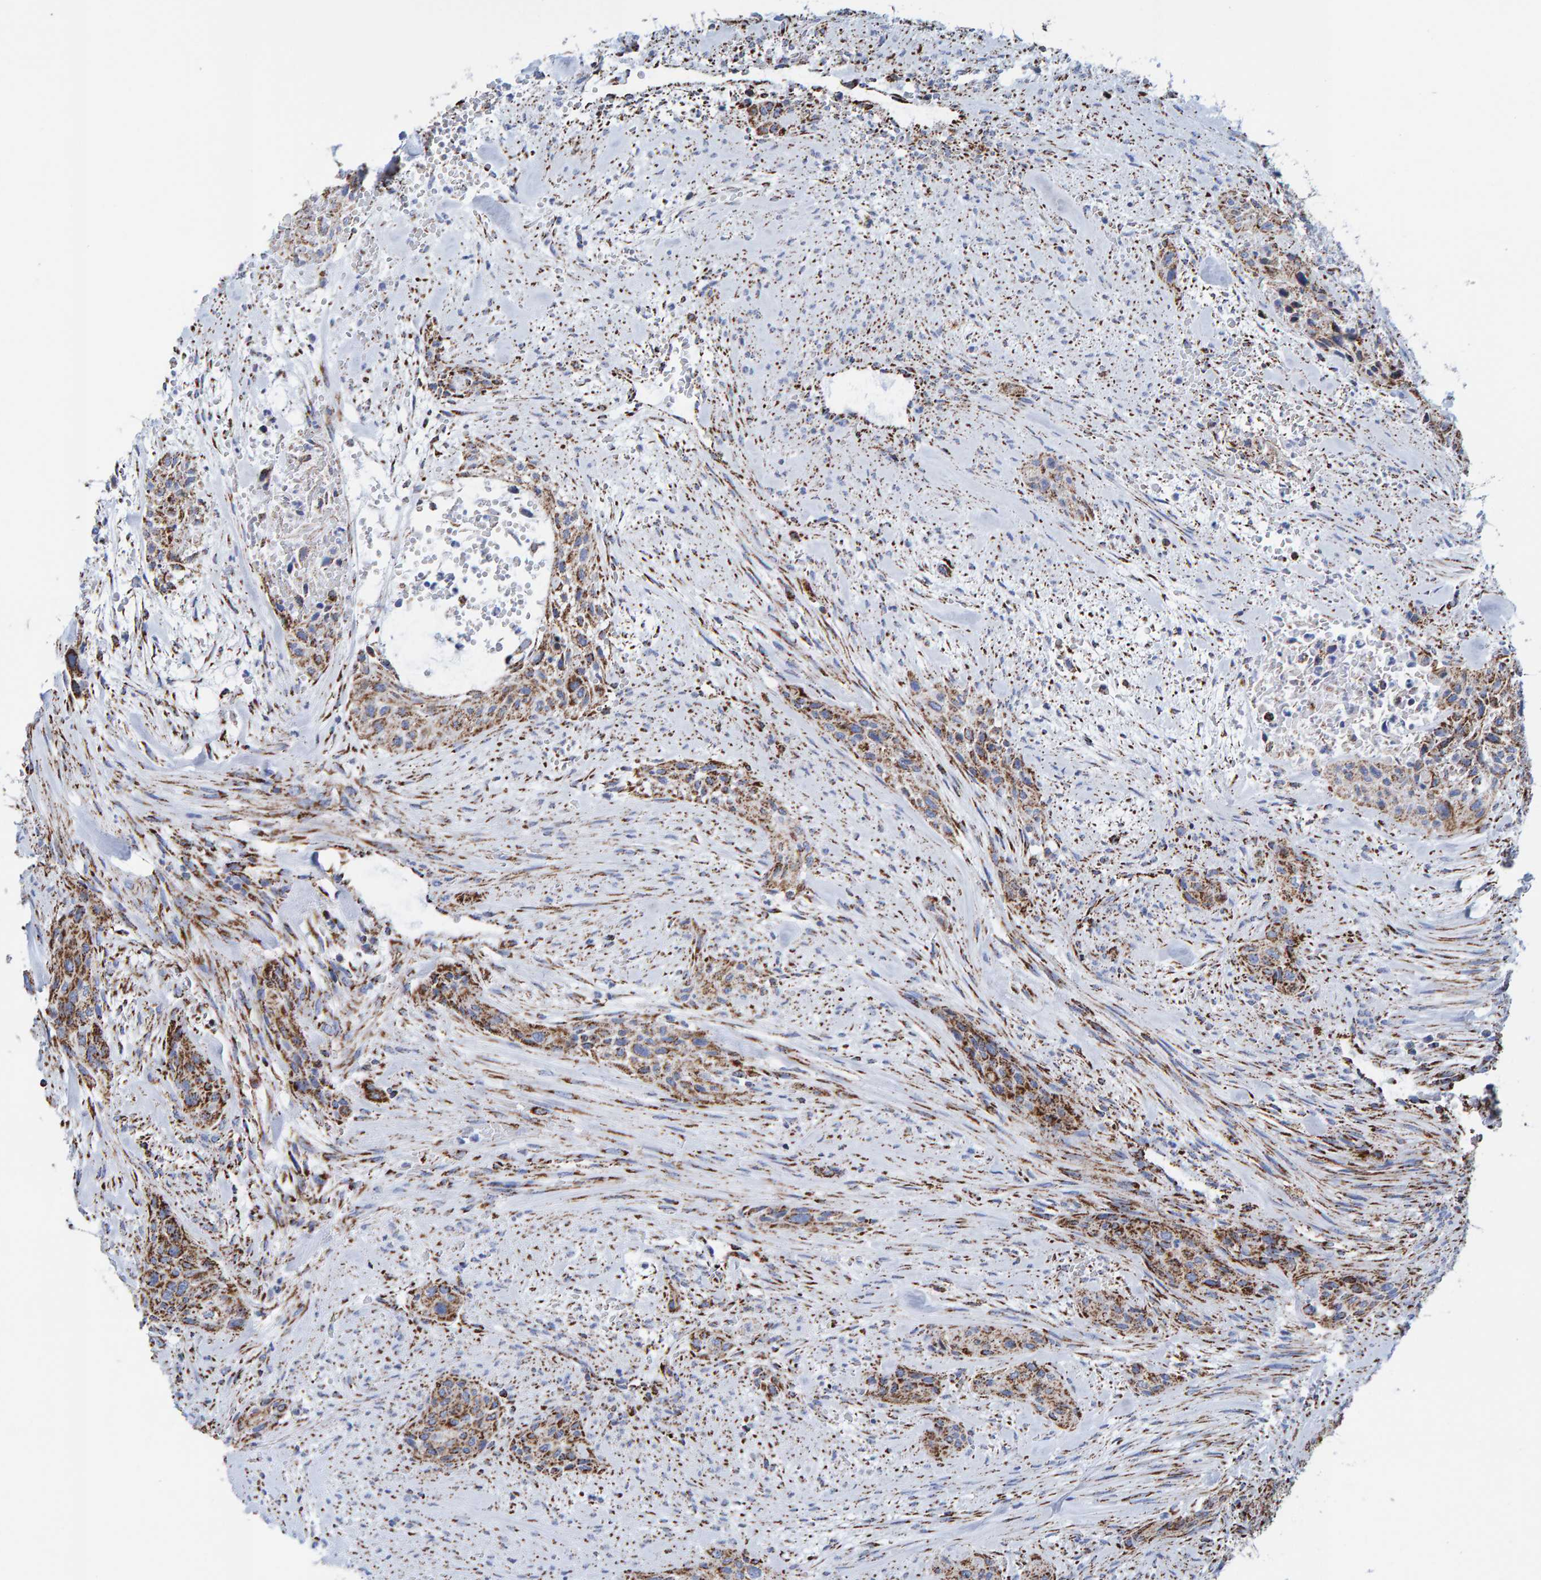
{"staining": {"intensity": "moderate", "quantity": ">75%", "location": "cytoplasmic/membranous"}, "tissue": "urothelial cancer", "cell_type": "Tumor cells", "image_type": "cancer", "snomed": [{"axis": "morphology", "description": "Urothelial carcinoma, High grade"}, {"axis": "topography", "description": "Urinary bladder"}], "caption": "The immunohistochemical stain shows moderate cytoplasmic/membranous positivity in tumor cells of urothelial carcinoma (high-grade) tissue. Immunohistochemistry stains the protein of interest in brown and the nuclei are stained blue.", "gene": "ENSG00000262660", "patient": {"sex": "male", "age": 35}}